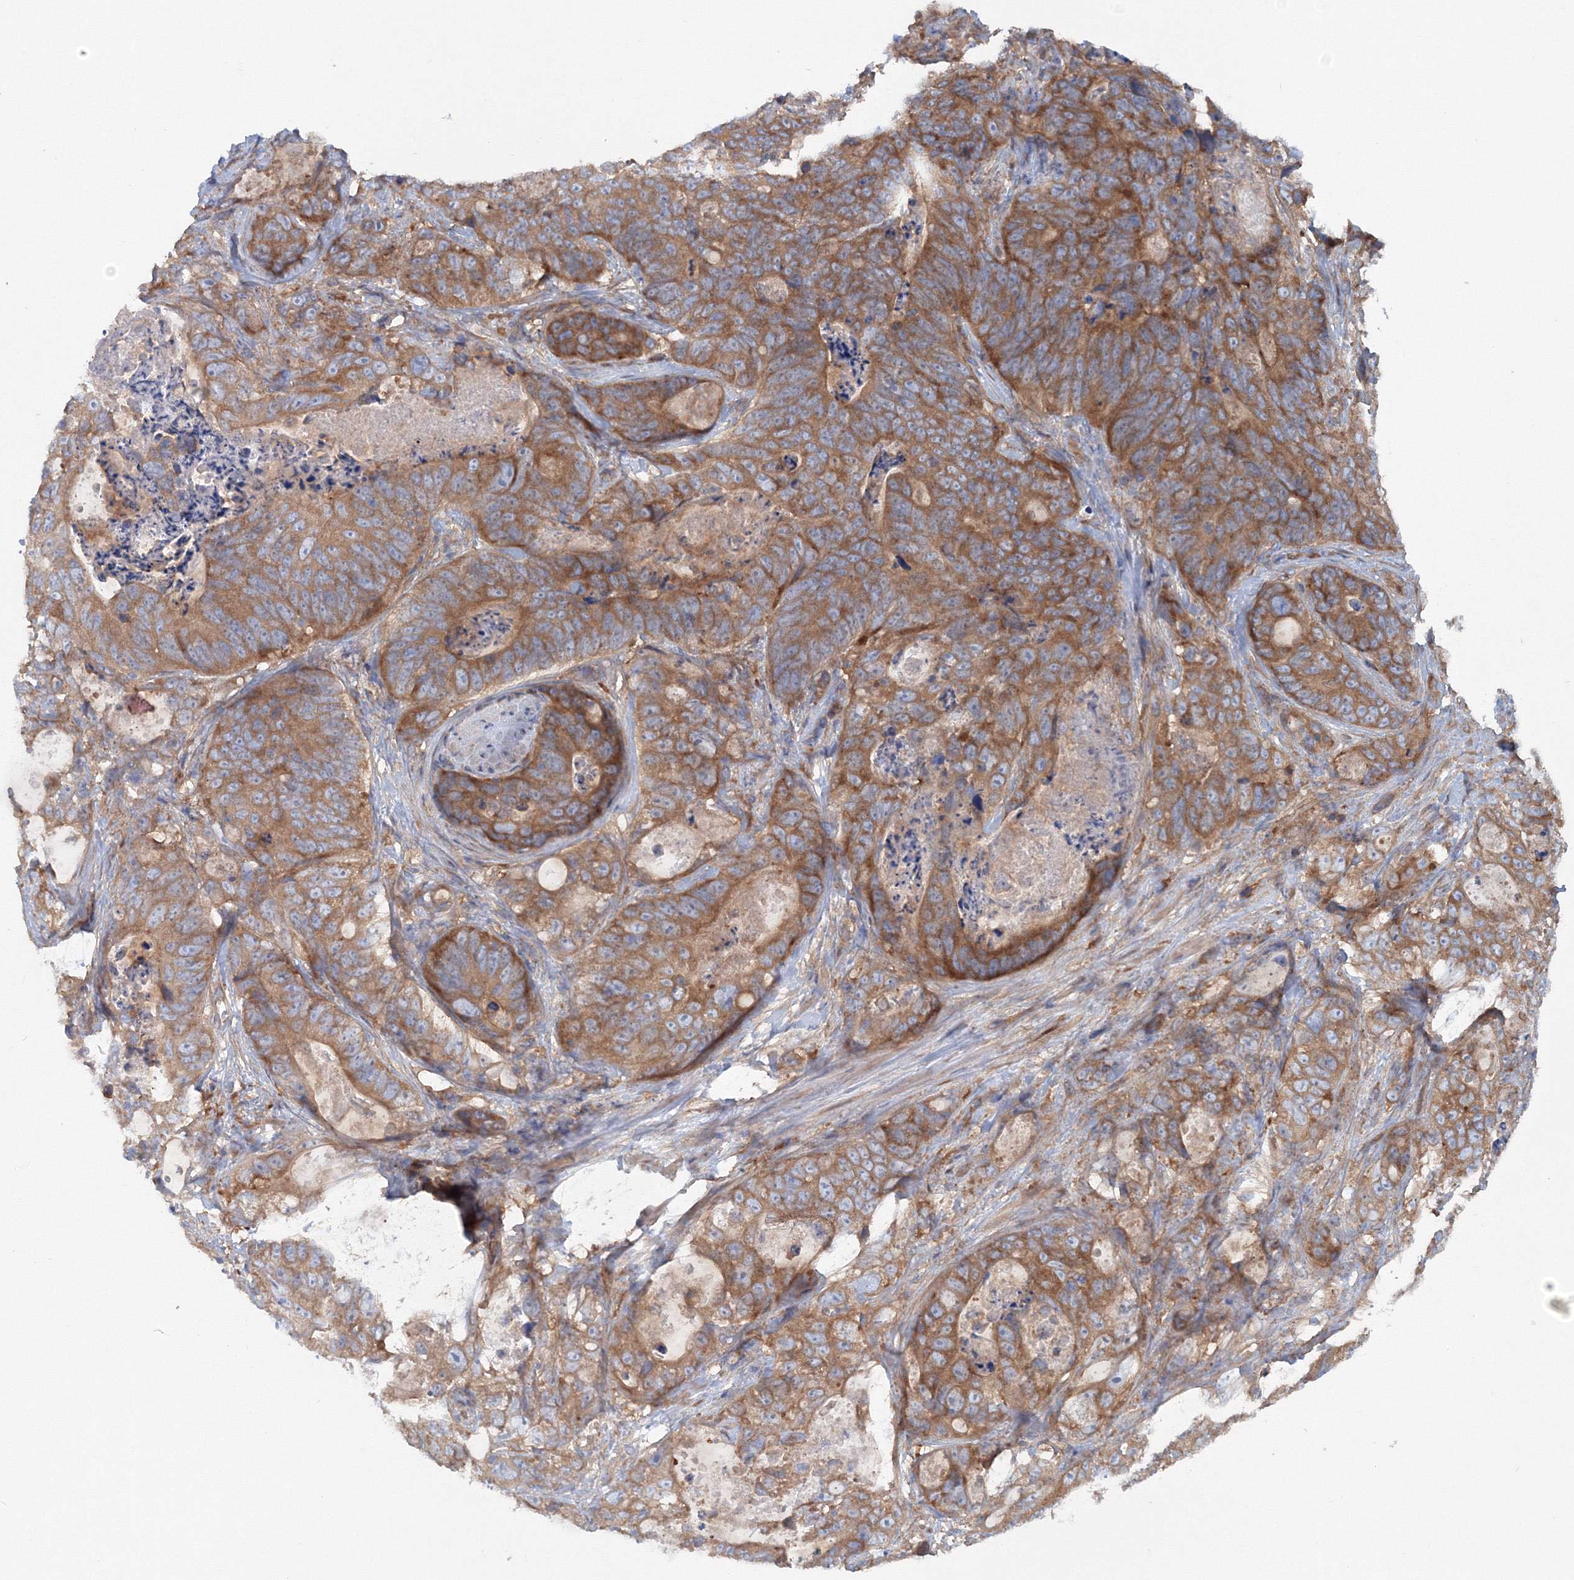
{"staining": {"intensity": "moderate", "quantity": ">75%", "location": "cytoplasmic/membranous"}, "tissue": "stomach cancer", "cell_type": "Tumor cells", "image_type": "cancer", "snomed": [{"axis": "morphology", "description": "Normal tissue, NOS"}, {"axis": "morphology", "description": "Adenocarcinoma, NOS"}, {"axis": "topography", "description": "Stomach"}], "caption": "Protein expression analysis of stomach cancer (adenocarcinoma) reveals moderate cytoplasmic/membranous staining in about >75% of tumor cells. (DAB = brown stain, brightfield microscopy at high magnification).", "gene": "EXOC1", "patient": {"sex": "female", "age": 89}}